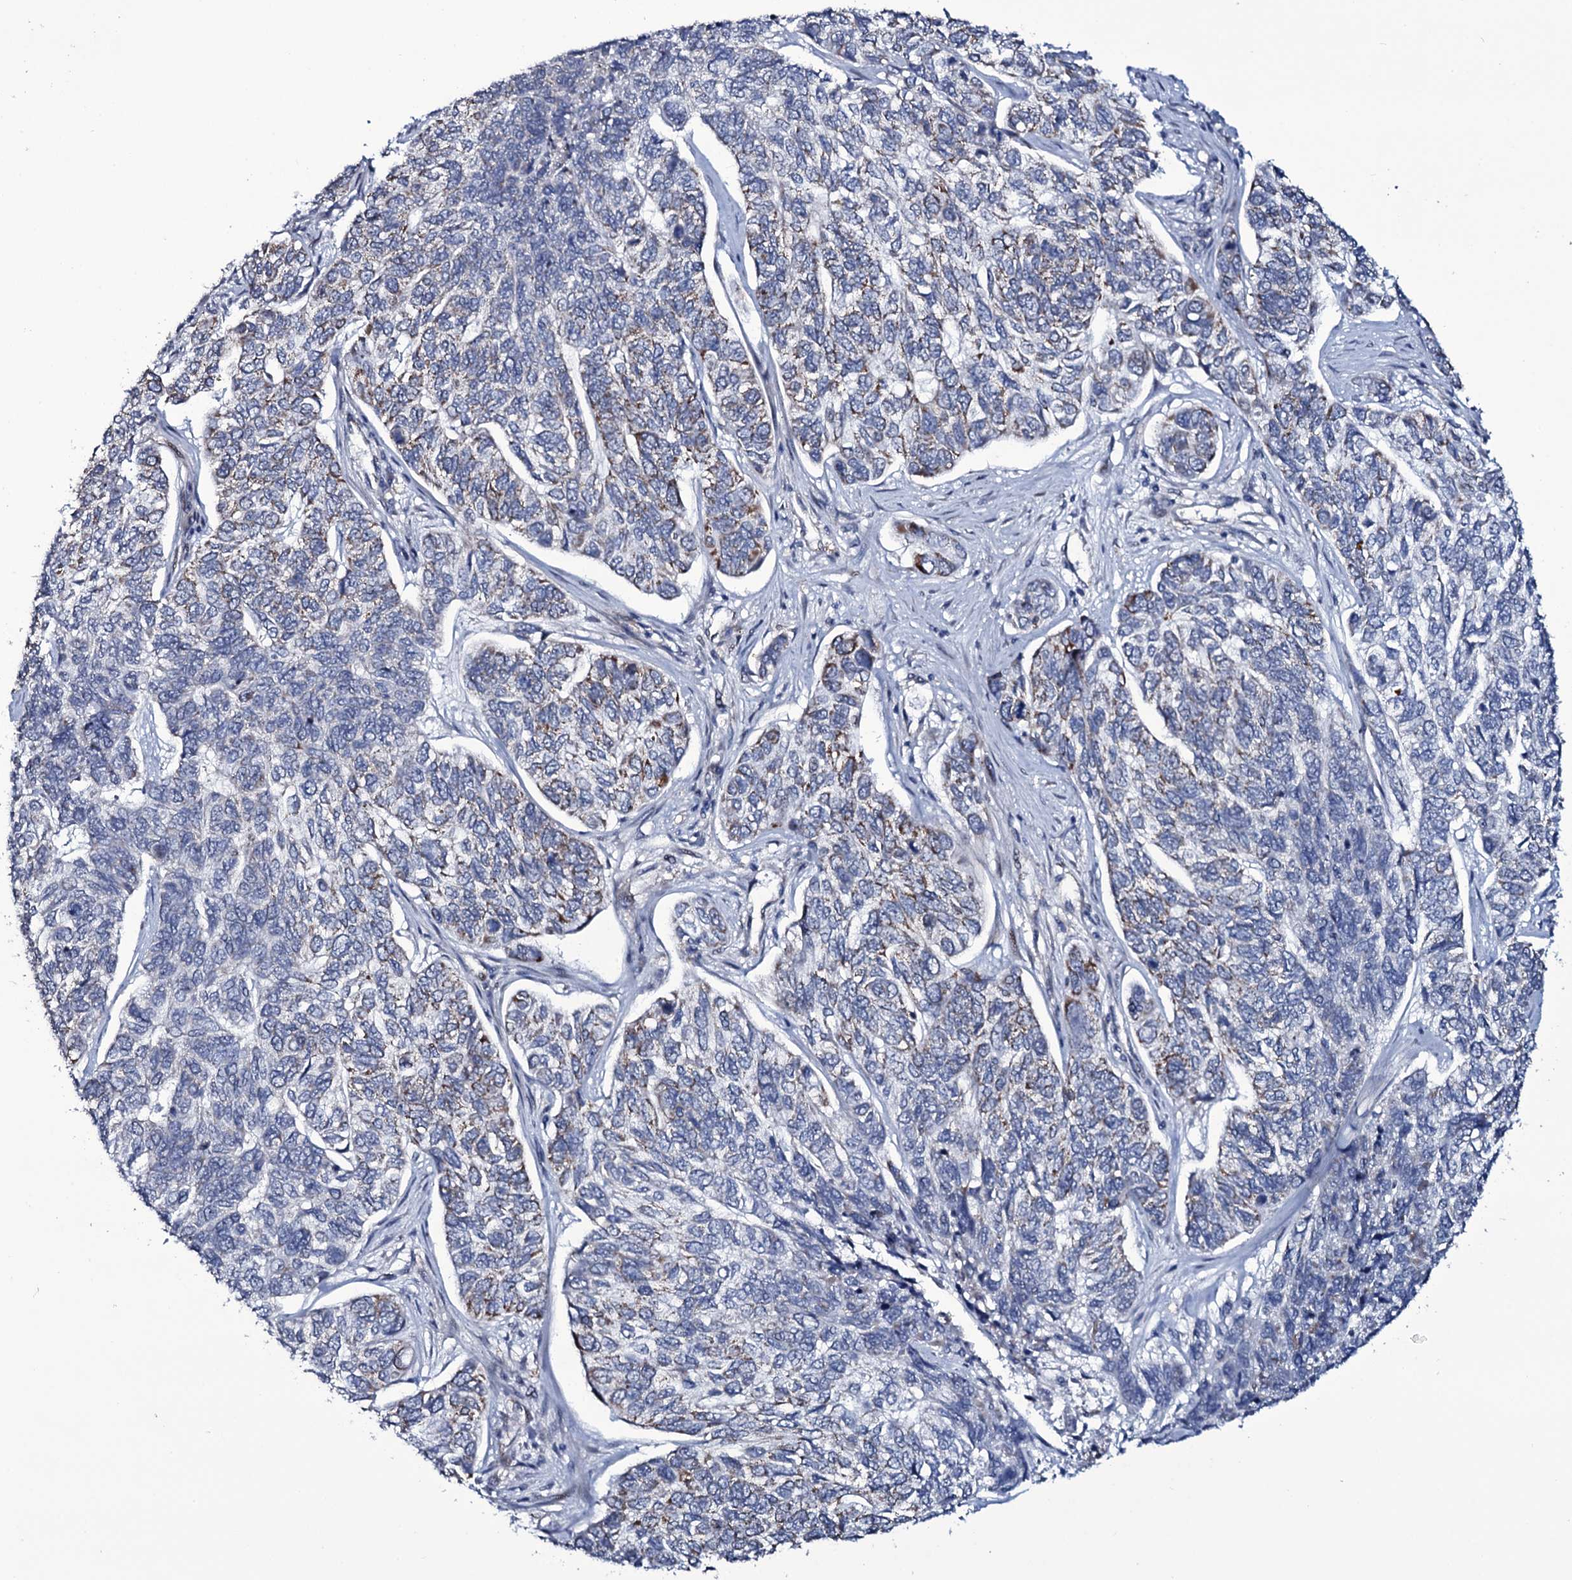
{"staining": {"intensity": "weak", "quantity": "25%-75%", "location": "cytoplasmic/membranous"}, "tissue": "skin cancer", "cell_type": "Tumor cells", "image_type": "cancer", "snomed": [{"axis": "morphology", "description": "Basal cell carcinoma"}, {"axis": "topography", "description": "Skin"}], "caption": "A low amount of weak cytoplasmic/membranous staining is seen in about 25%-75% of tumor cells in skin basal cell carcinoma tissue. The staining was performed using DAB, with brown indicating positive protein expression. Nuclei are stained blue with hematoxylin.", "gene": "WIPF3", "patient": {"sex": "female", "age": 65}}